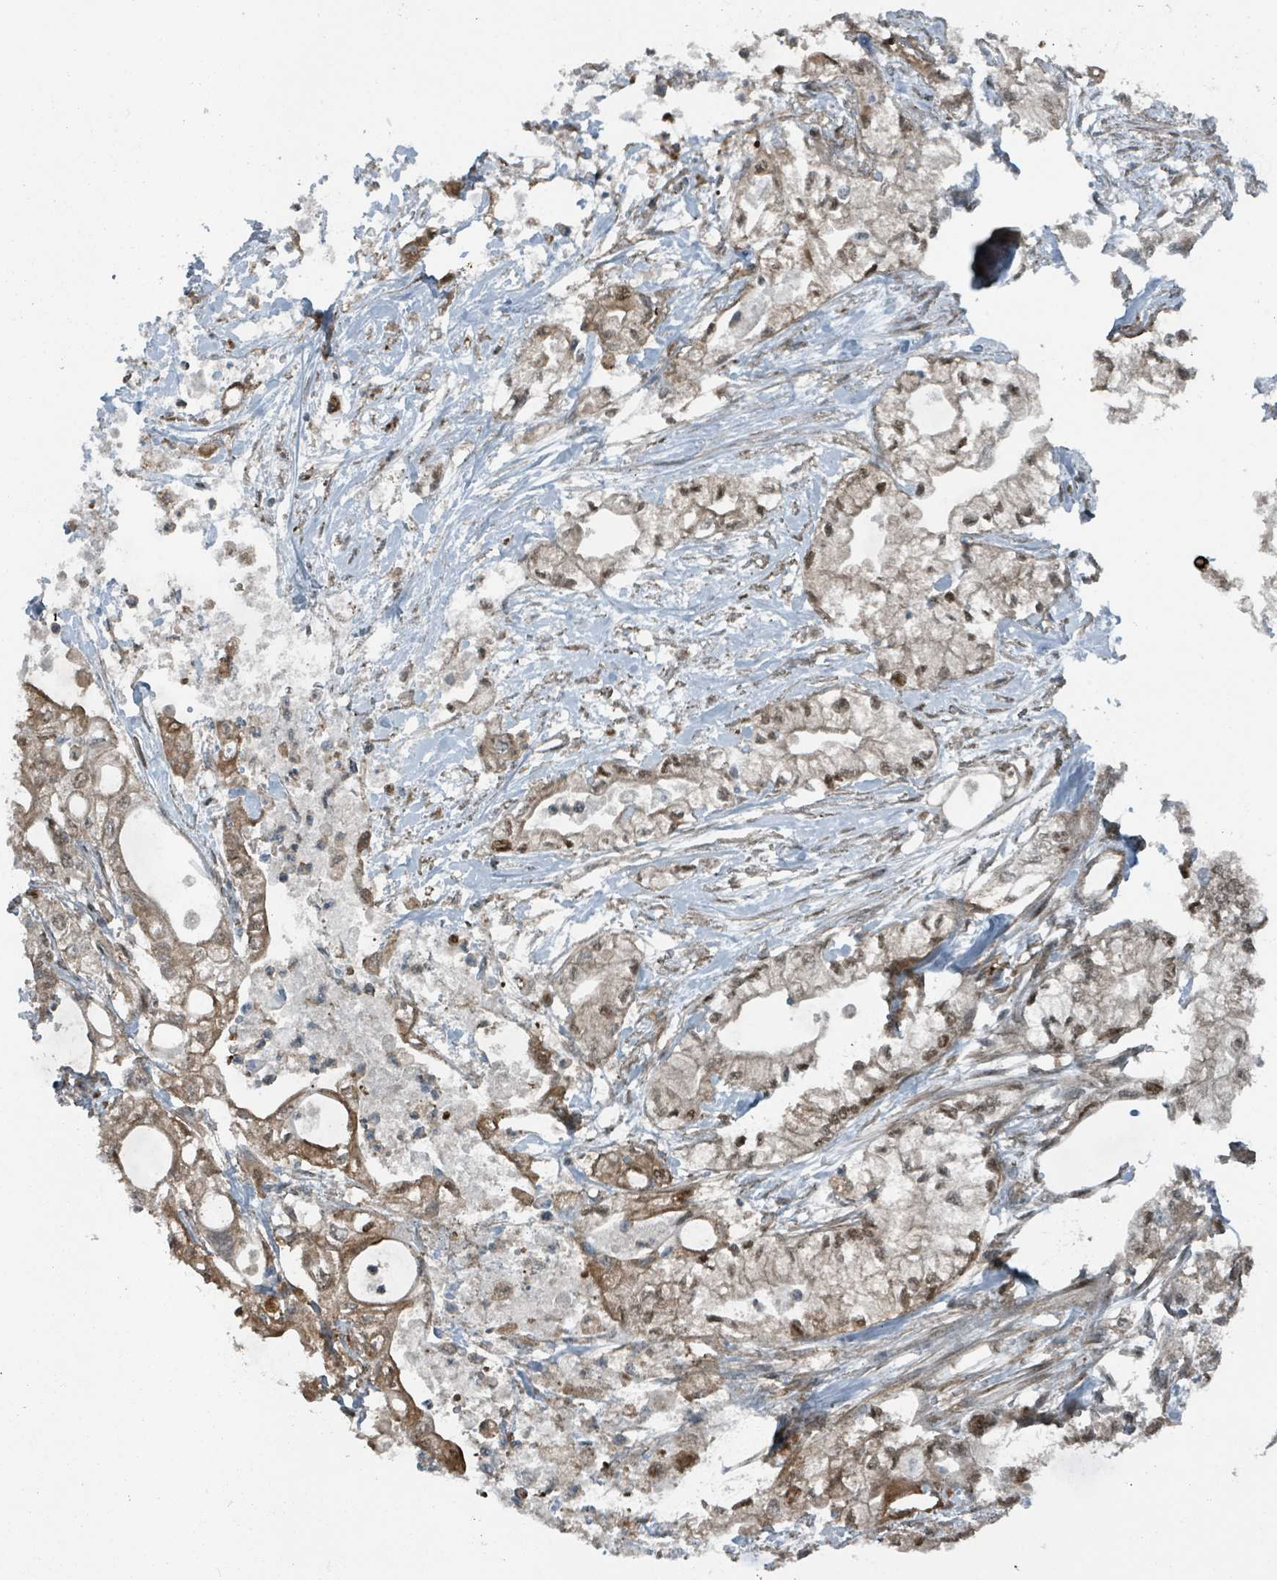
{"staining": {"intensity": "moderate", "quantity": "25%-75%", "location": "cytoplasmic/membranous,nuclear"}, "tissue": "pancreatic cancer", "cell_type": "Tumor cells", "image_type": "cancer", "snomed": [{"axis": "morphology", "description": "Adenocarcinoma, NOS"}, {"axis": "topography", "description": "Pancreas"}], "caption": "Protein expression analysis of human pancreatic cancer (adenocarcinoma) reveals moderate cytoplasmic/membranous and nuclear positivity in approximately 25%-75% of tumor cells. (DAB IHC, brown staining for protein, blue staining for nuclei).", "gene": "RHPN2", "patient": {"sex": "male", "age": 79}}